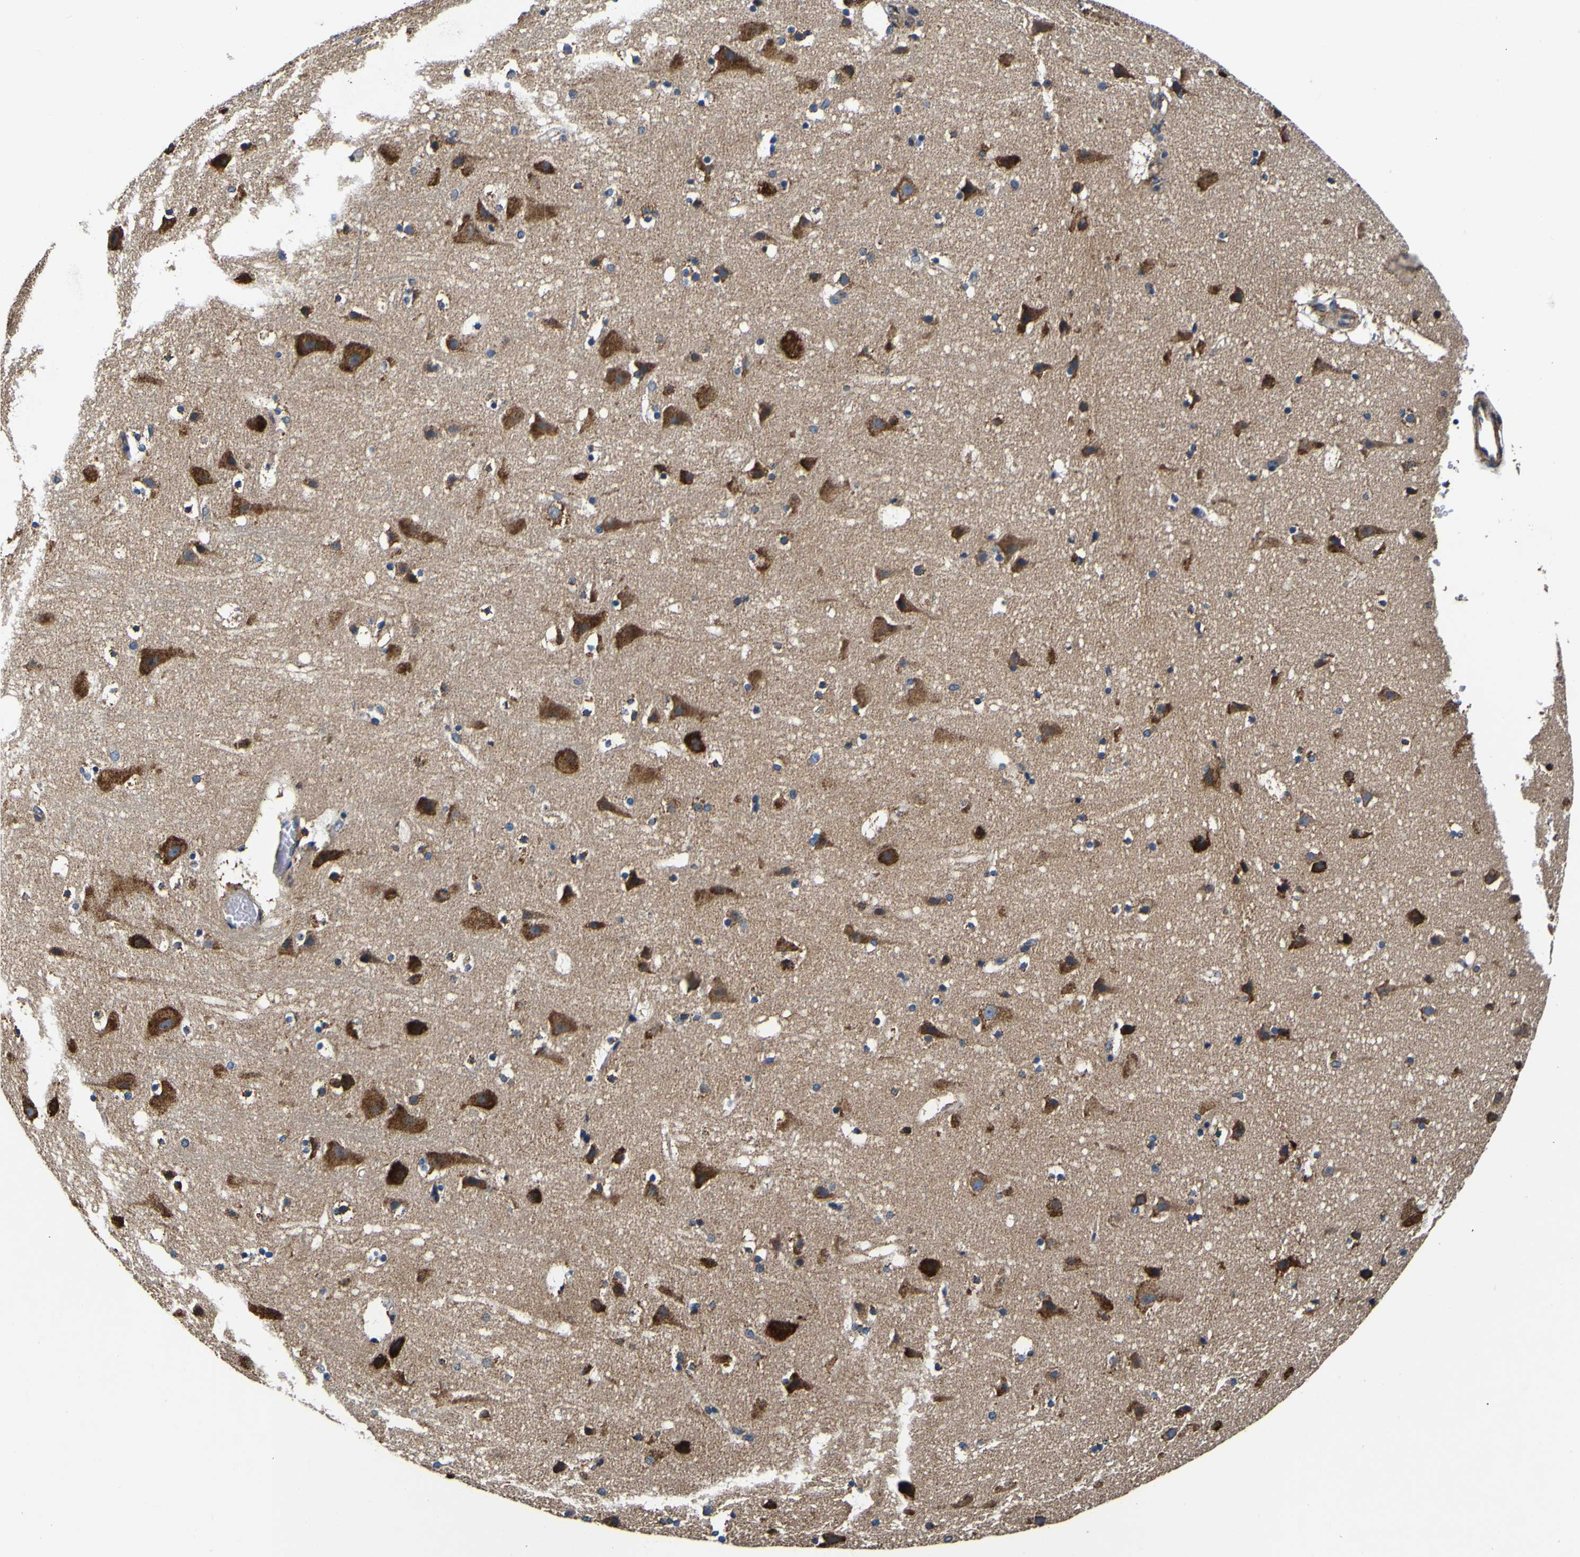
{"staining": {"intensity": "weak", "quantity": "25%-75%", "location": "cytoplasmic/membranous"}, "tissue": "cerebral cortex", "cell_type": "Endothelial cells", "image_type": "normal", "snomed": [{"axis": "morphology", "description": "Normal tissue, NOS"}, {"axis": "topography", "description": "Cerebral cortex"}], "caption": "Protein staining of benign cerebral cortex demonstrates weak cytoplasmic/membranous expression in approximately 25%-75% of endothelial cells. (Brightfield microscopy of DAB IHC at high magnification).", "gene": "INPP5A", "patient": {"sex": "male", "age": 45}}